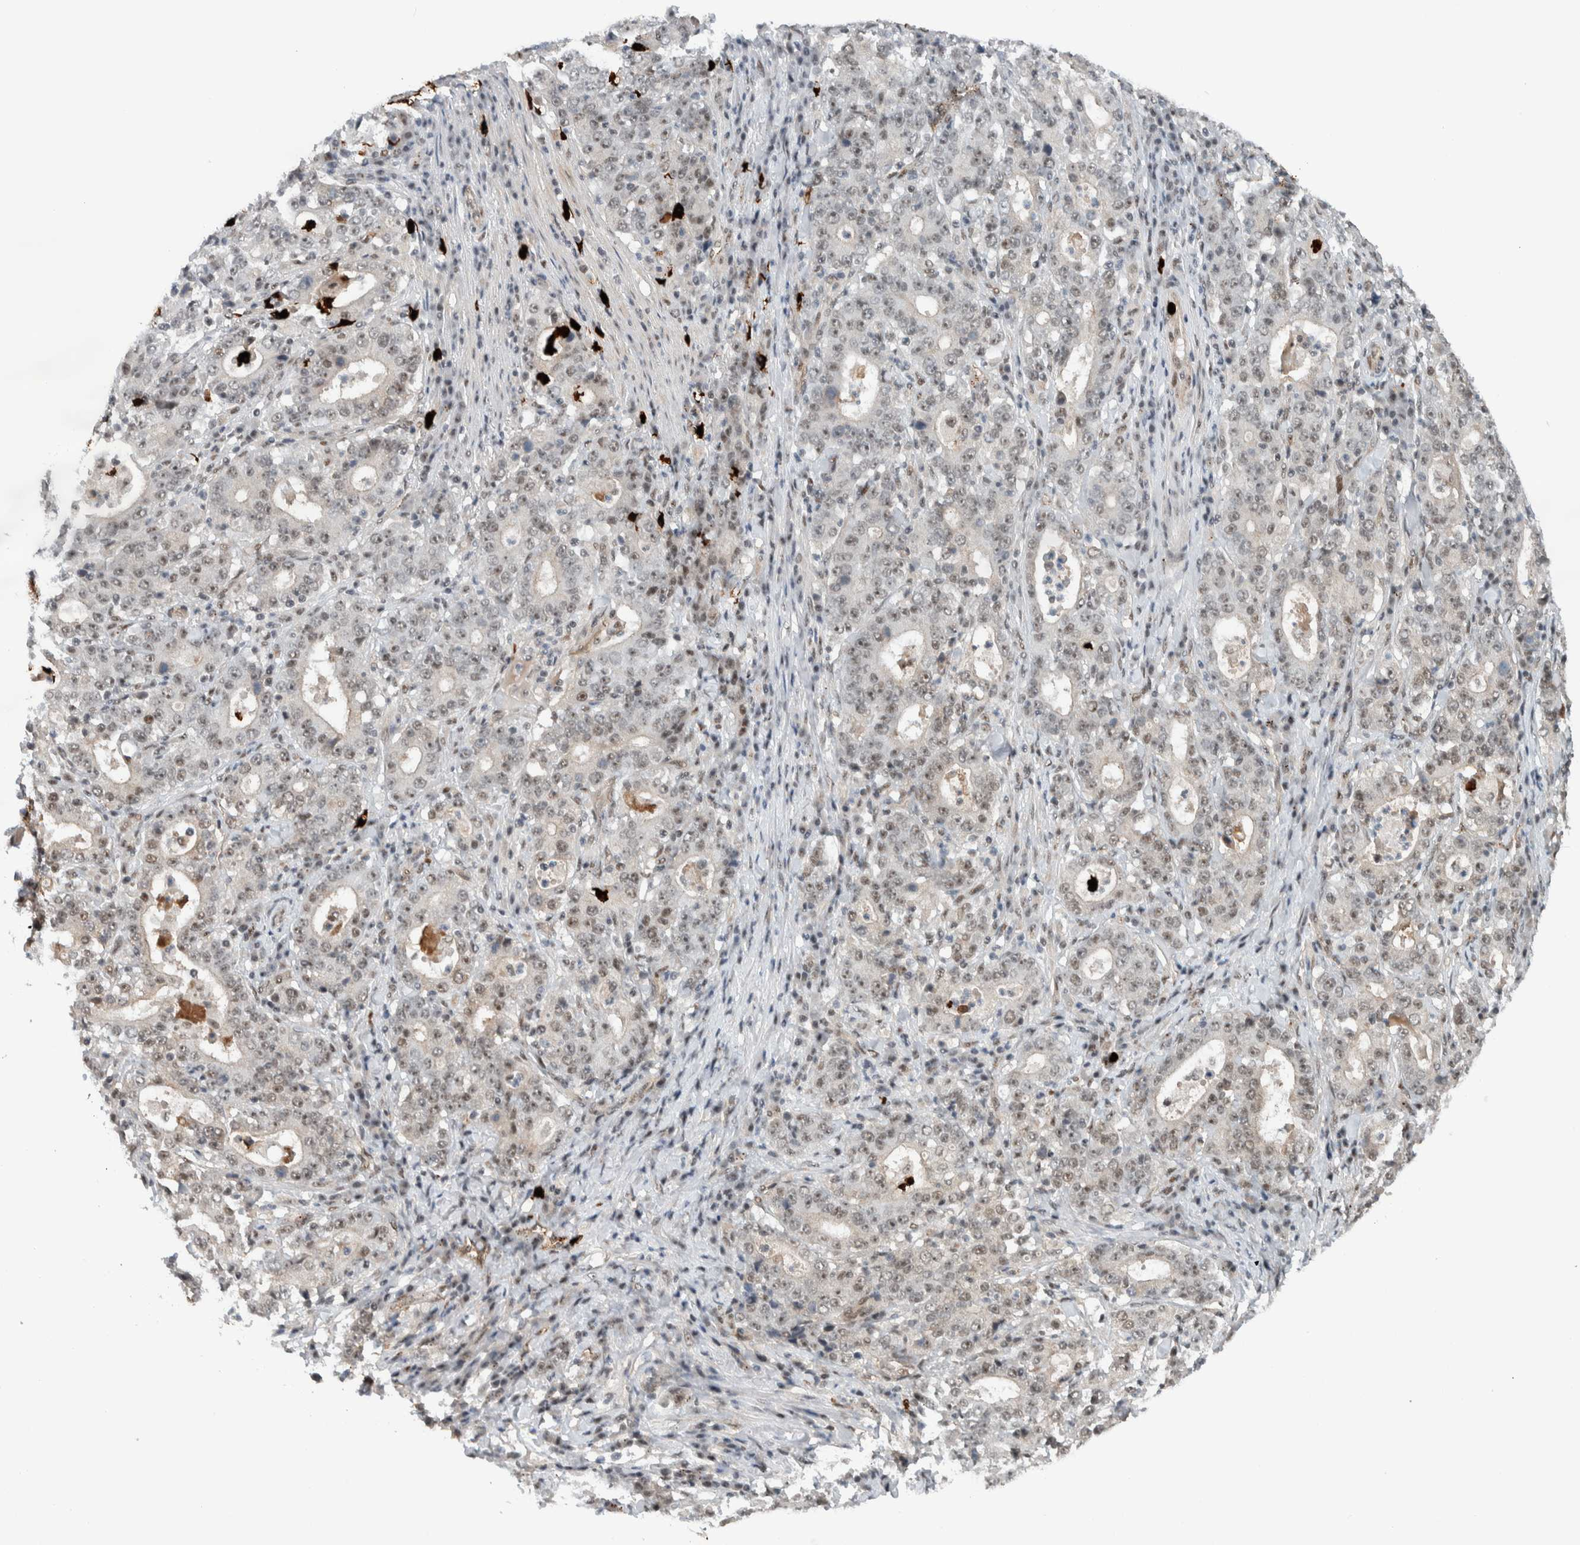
{"staining": {"intensity": "weak", "quantity": "25%-75%", "location": "nuclear"}, "tissue": "stomach cancer", "cell_type": "Tumor cells", "image_type": "cancer", "snomed": [{"axis": "morphology", "description": "Normal tissue, NOS"}, {"axis": "morphology", "description": "Adenocarcinoma, NOS"}, {"axis": "topography", "description": "Stomach, upper"}, {"axis": "topography", "description": "Stomach"}], "caption": "An IHC image of tumor tissue is shown. Protein staining in brown shows weak nuclear positivity in stomach adenocarcinoma within tumor cells. (DAB (3,3'-diaminobenzidine) IHC, brown staining for protein, blue staining for nuclei).", "gene": "ZFP91", "patient": {"sex": "male", "age": 59}}